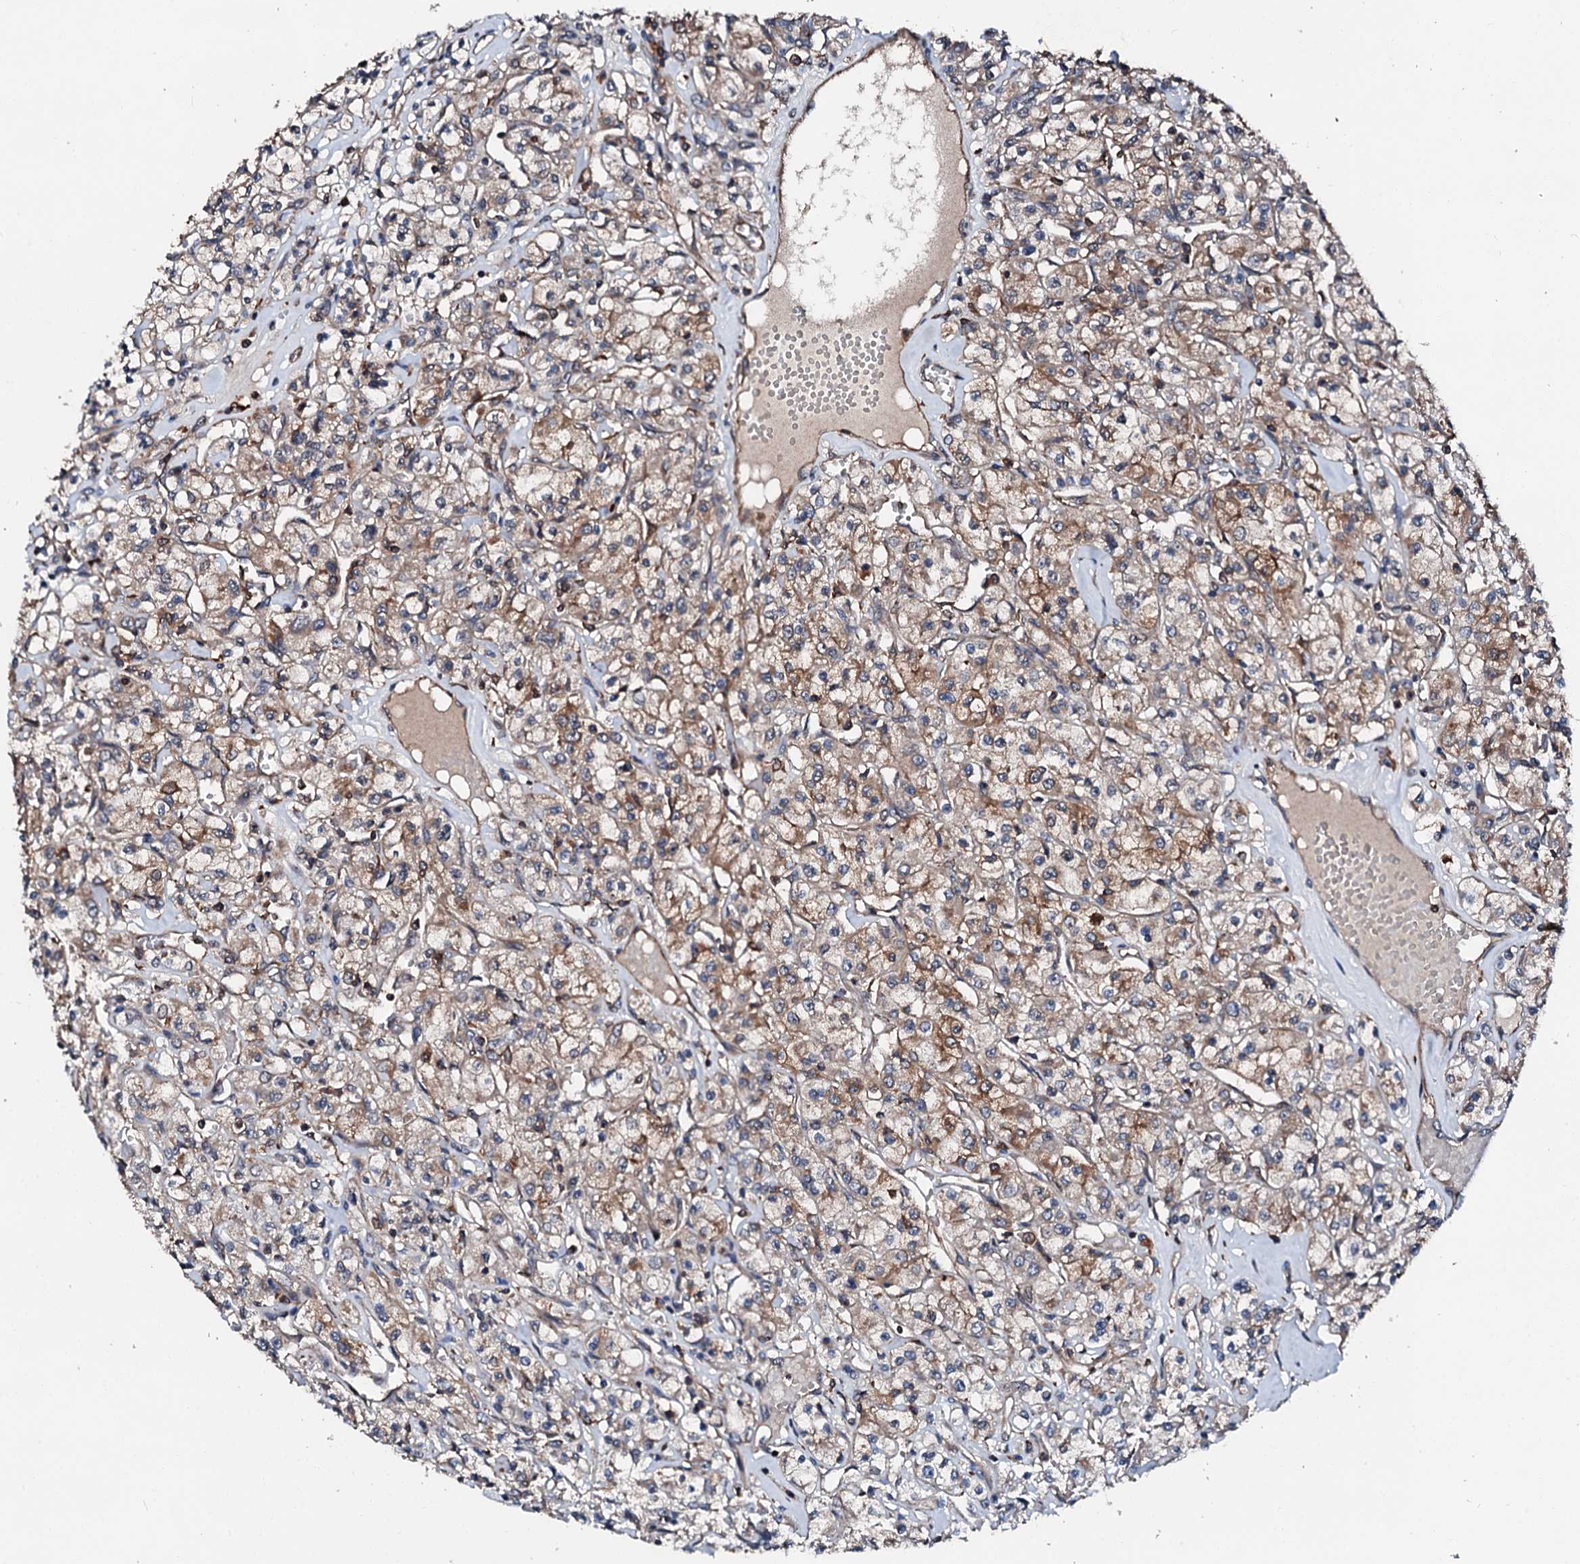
{"staining": {"intensity": "moderate", "quantity": ">75%", "location": "cytoplasmic/membranous"}, "tissue": "renal cancer", "cell_type": "Tumor cells", "image_type": "cancer", "snomed": [{"axis": "morphology", "description": "Adenocarcinoma, NOS"}, {"axis": "topography", "description": "Kidney"}], "caption": "Renal cancer tissue exhibits moderate cytoplasmic/membranous positivity in approximately >75% of tumor cells, visualized by immunohistochemistry.", "gene": "FGD4", "patient": {"sex": "female", "age": 59}}